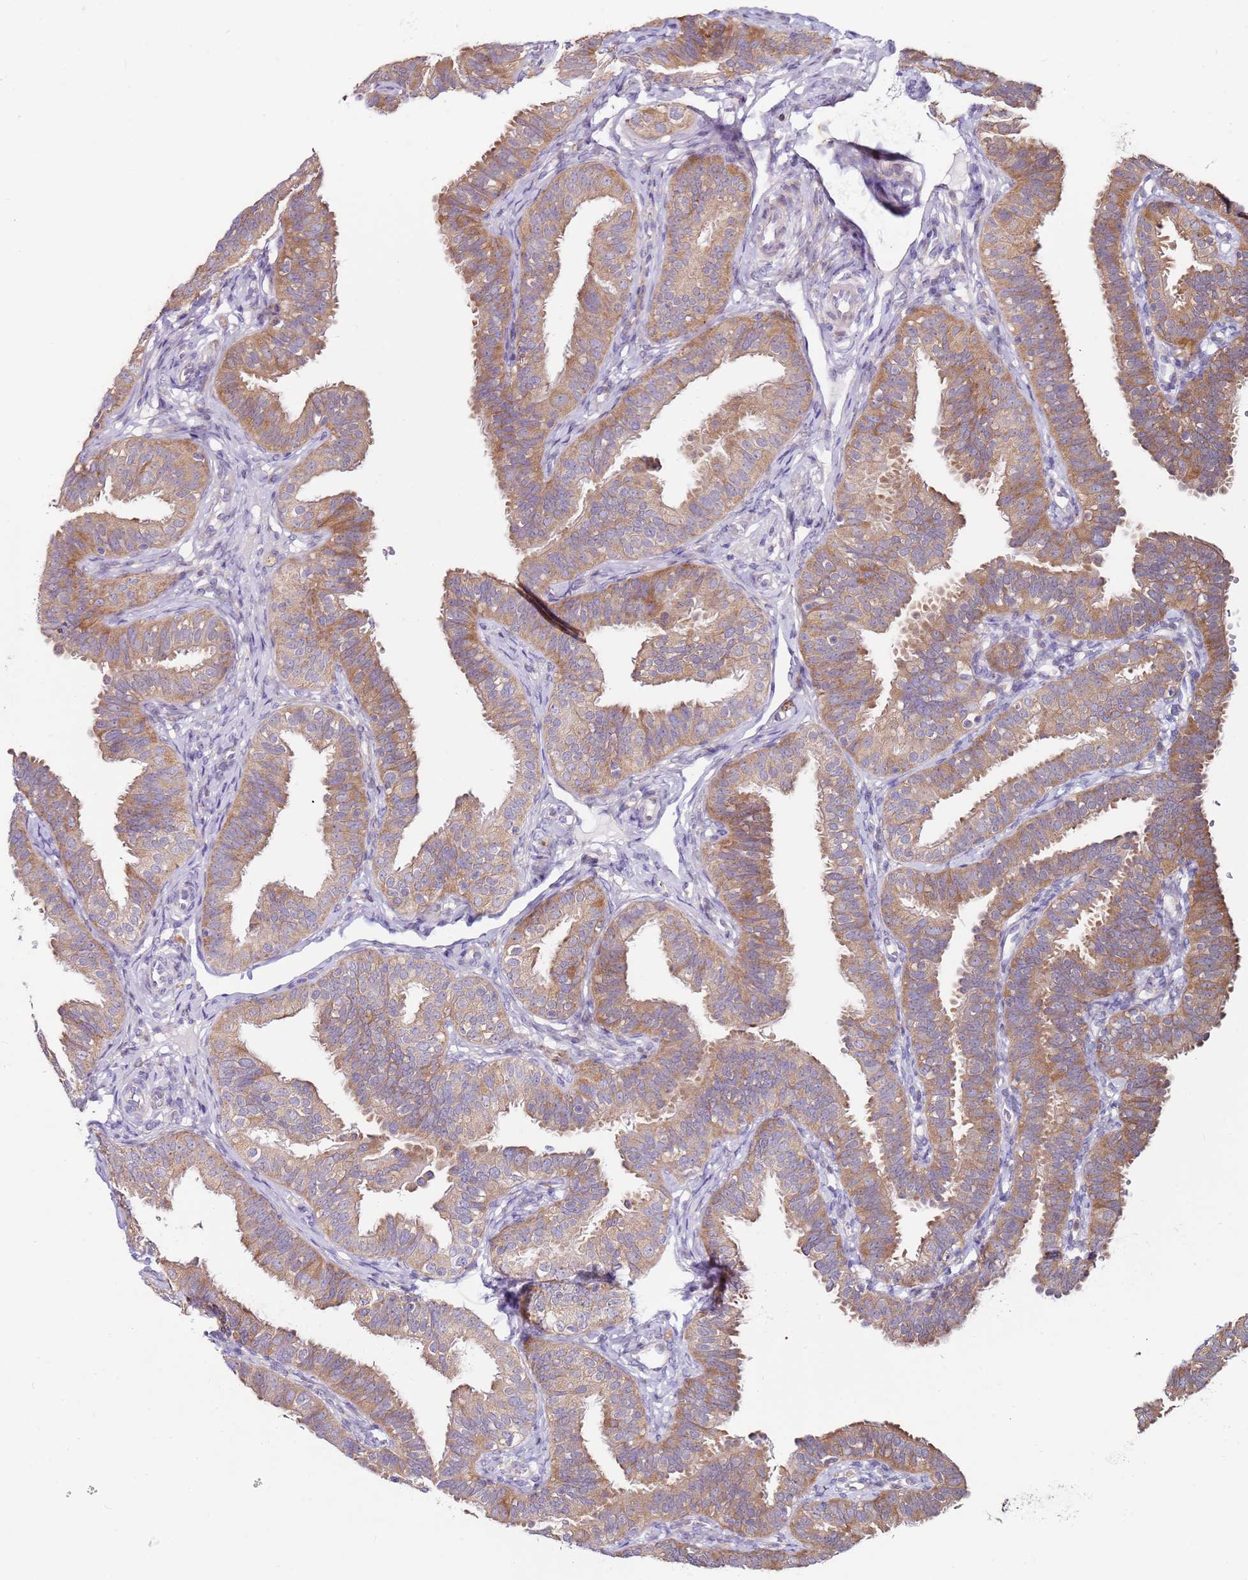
{"staining": {"intensity": "moderate", "quantity": ">75%", "location": "cytoplasmic/membranous"}, "tissue": "fallopian tube", "cell_type": "Glandular cells", "image_type": "normal", "snomed": [{"axis": "morphology", "description": "Normal tissue, NOS"}, {"axis": "topography", "description": "Fallopian tube"}], "caption": "The micrograph demonstrates immunohistochemical staining of normal fallopian tube. There is moderate cytoplasmic/membranous positivity is present in approximately >75% of glandular cells. (DAB IHC with brightfield microscopy, high magnification).", "gene": "CNOT9", "patient": {"sex": "female", "age": 35}}